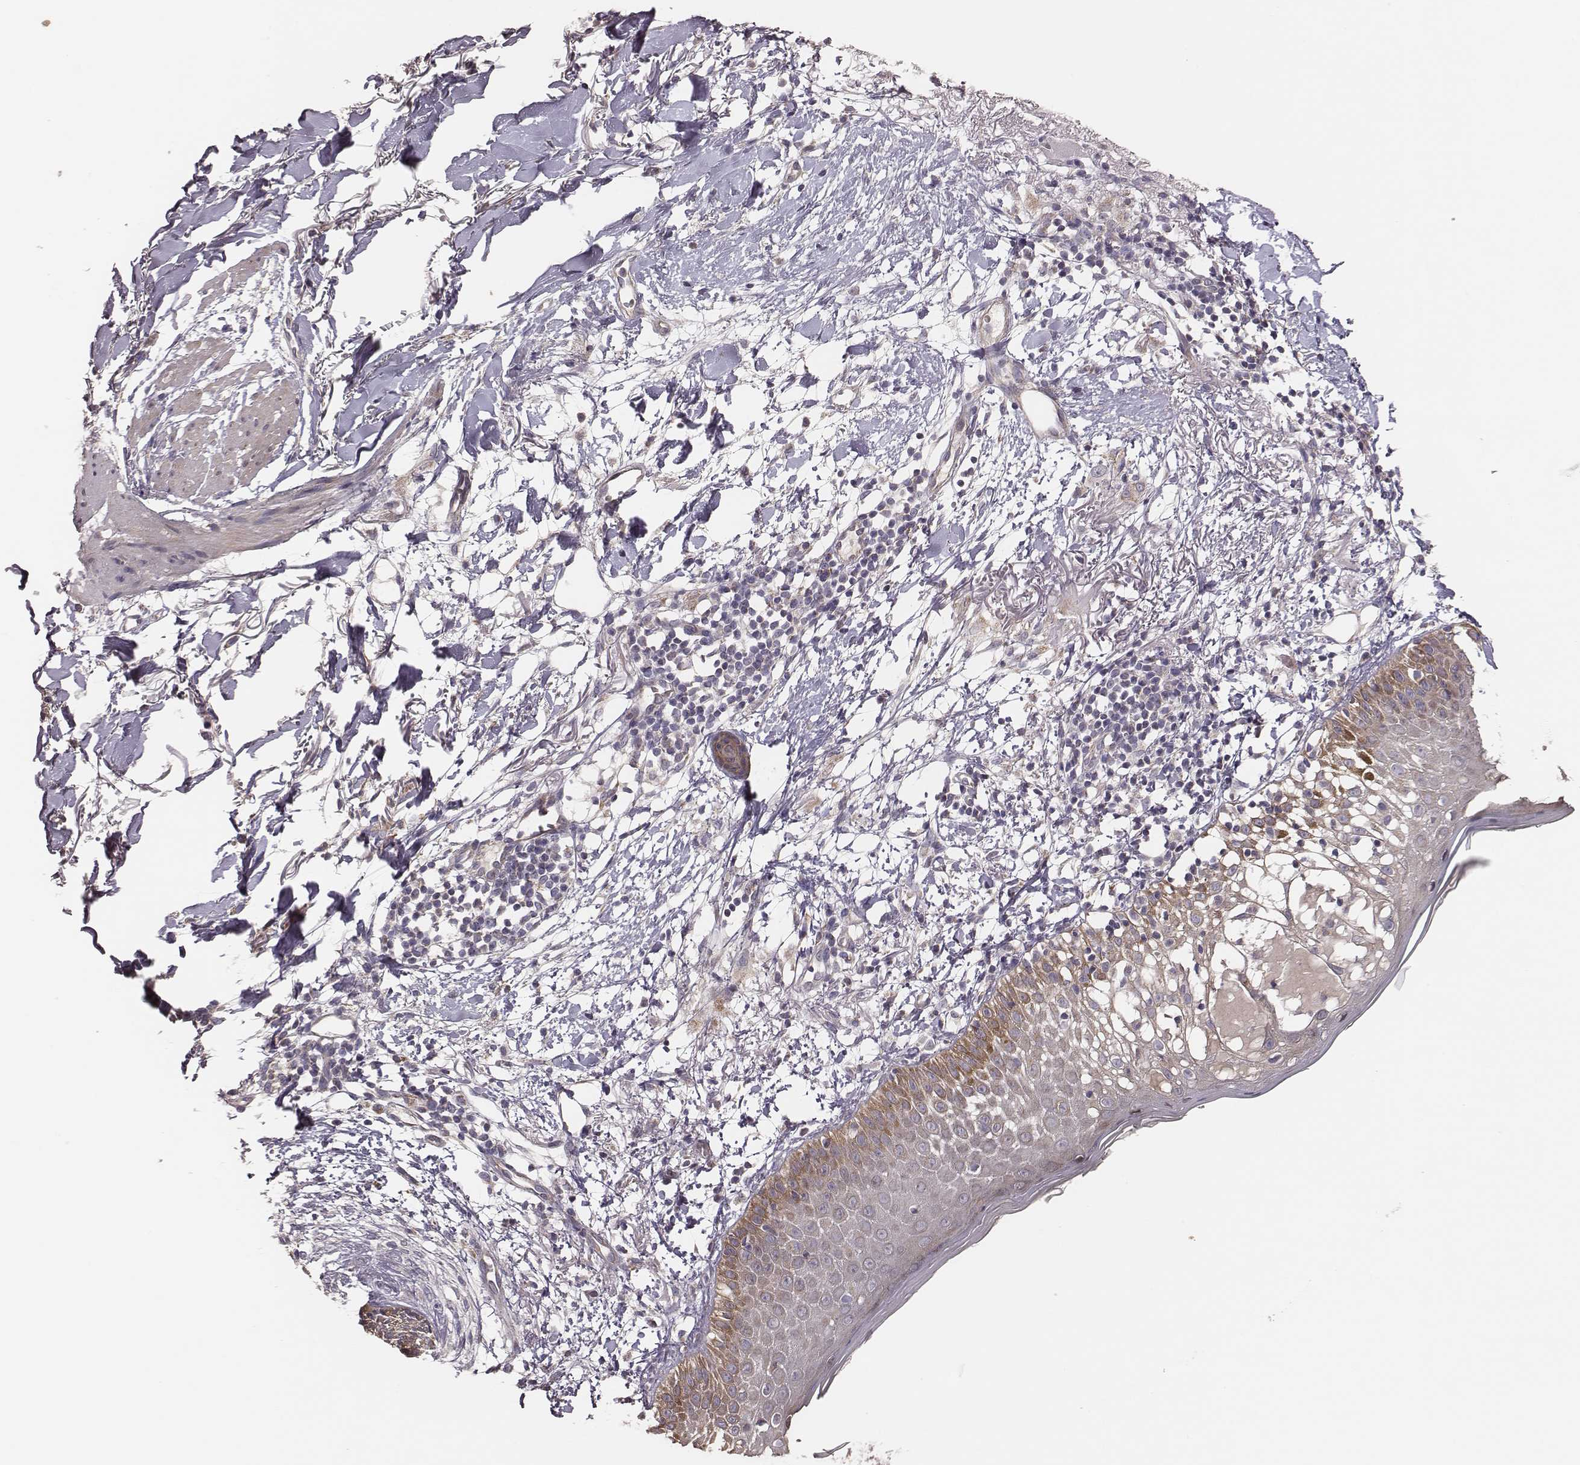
{"staining": {"intensity": "weak", "quantity": ">75%", "location": "cytoplasmic/membranous"}, "tissue": "skin cancer", "cell_type": "Tumor cells", "image_type": "cancer", "snomed": [{"axis": "morphology", "description": "Normal tissue, NOS"}, {"axis": "morphology", "description": "Basal cell carcinoma"}, {"axis": "topography", "description": "Skin"}], "caption": "Tumor cells reveal weak cytoplasmic/membranous expression in approximately >75% of cells in skin basal cell carcinoma. Immunohistochemistry (ihc) stains the protein in brown and the nuclei are stained blue.", "gene": "HAVCR1", "patient": {"sex": "male", "age": 84}}